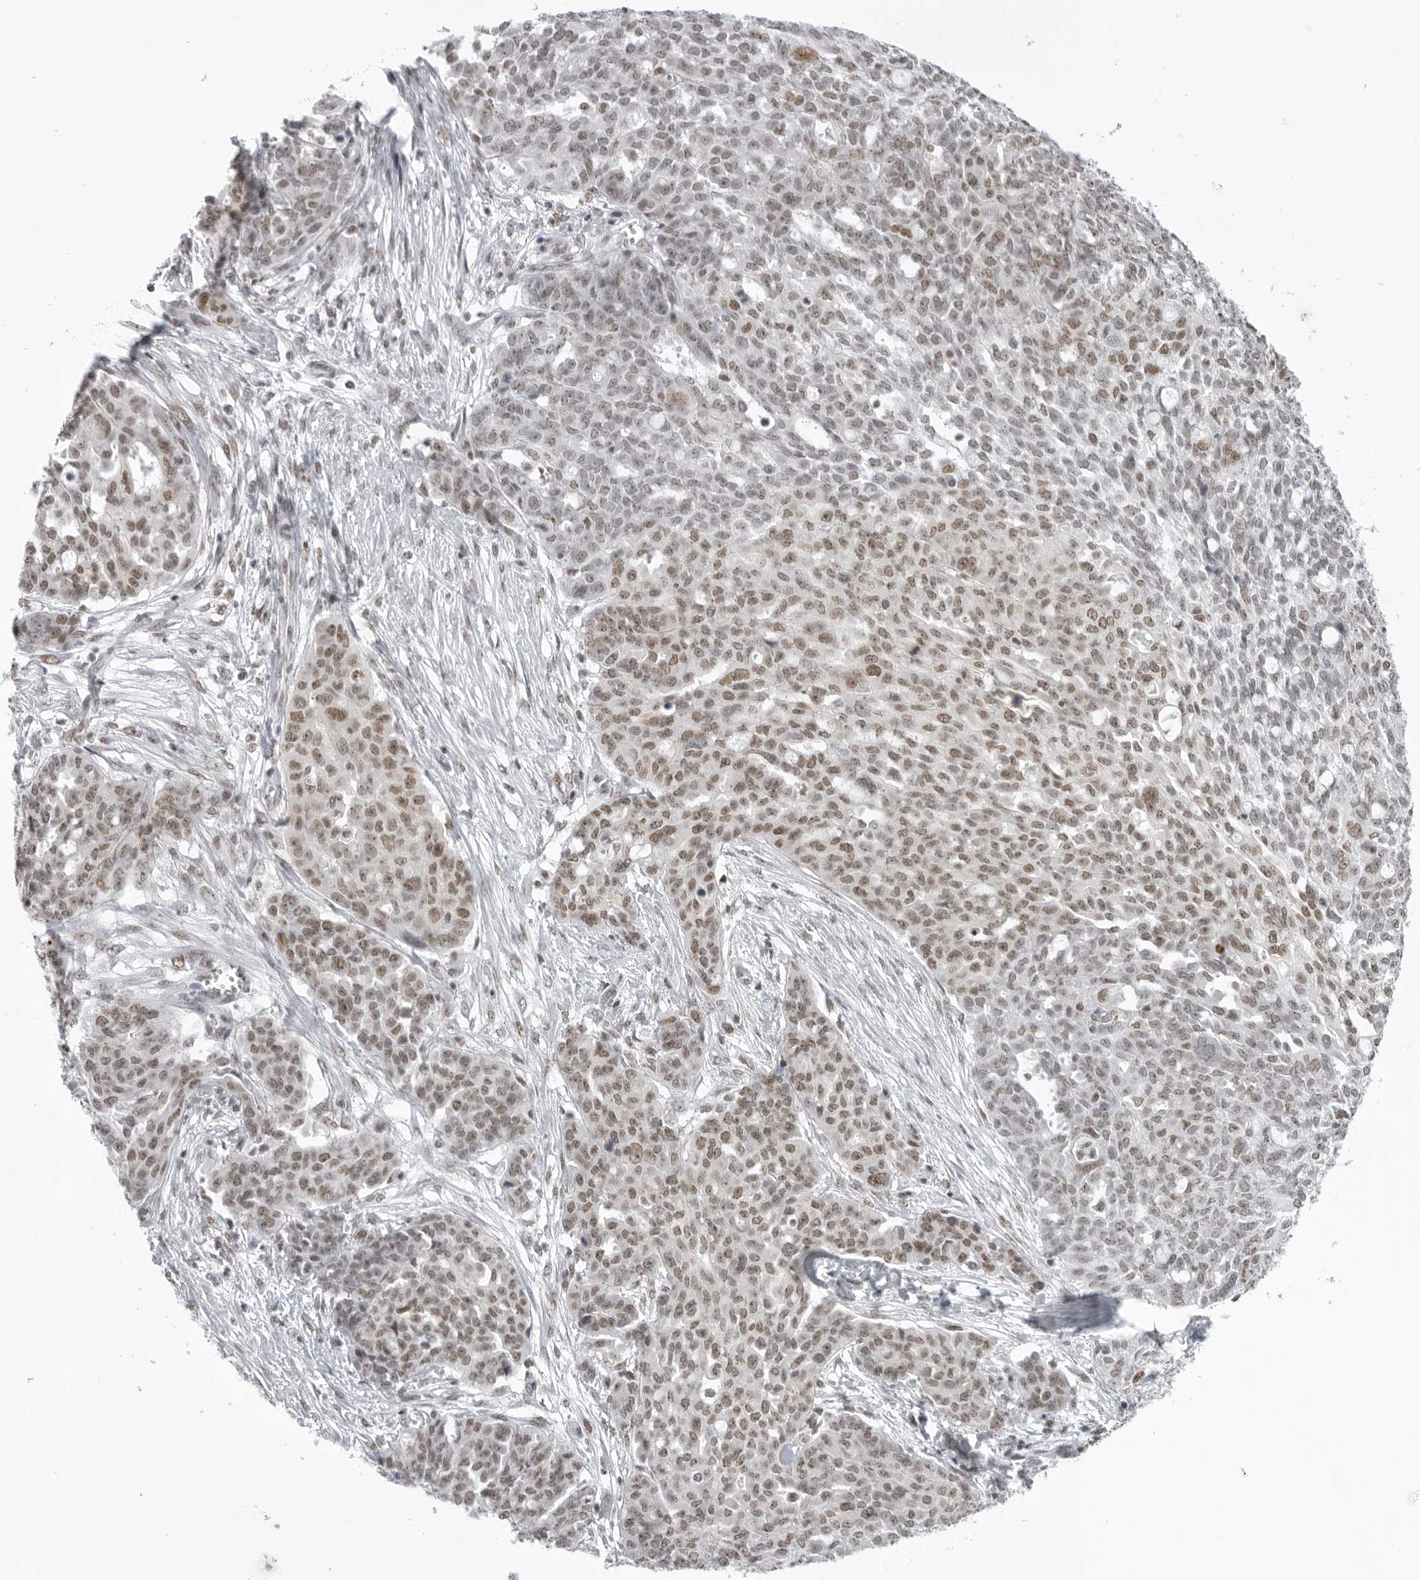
{"staining": {"intensity": "weak", "quantity": ">75%", "location": "nuclear"}, "tissue": "ovarian cancer", "cell_type": "Tumor cells", "image_type": "cancer", "snomed": [{"axis": "morphology", "description": "Cystadenocarcinoma, serous, NOS"}, {"axis": "topography", "description": "Soft tissue"}, {"axis": "topography", "description": "Ovary"}], "caption": "Protein analysis of ovarian cancer tissue demonstrates weak nuclear staining in approximately >75% of tumor cells. The protein is shown in brown color, while the nuclei are stained blue.", "gene": "RPA2", "patient": {"sex": "female", "age": 57}}